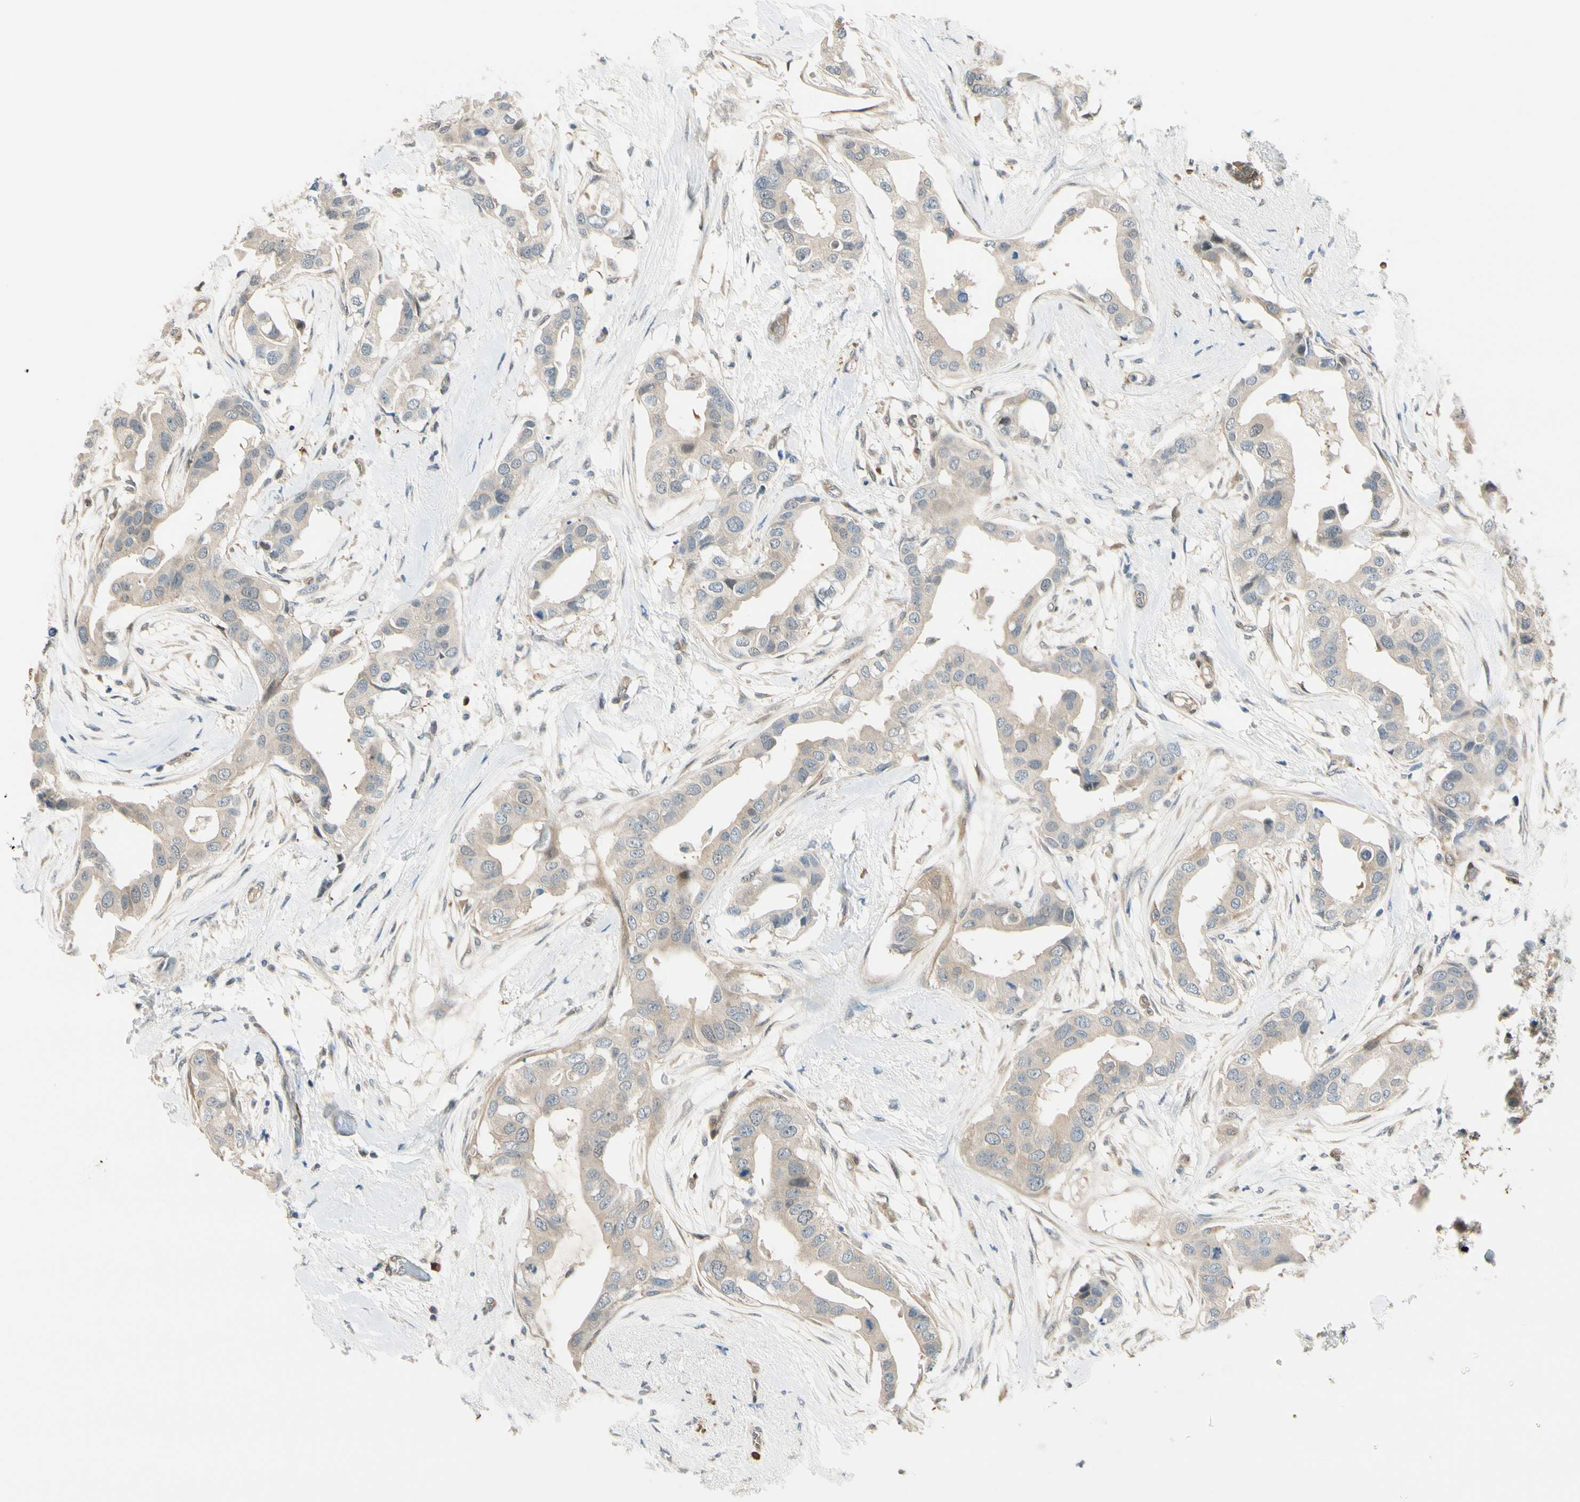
{"staining": {"intensity": "weak", "quantity": ">75%", "location": "cytoplasmic/membranous"}, "tissue": "breast cancer", "cell_type": "Tumor cells", "image_type": "cancer", "snomed": [{"axis": "morphology", "description": "Duct carcinoma"}, {"axis": "topography", "description": "Breast"}], "caption": "This is an image of IHC staining of breast cancer, which shows weak staining in the cytoplasmic/membranous of tumor cells.", "gene": "RASGRF1", "patient": {"sex": "female", "age": 40}}